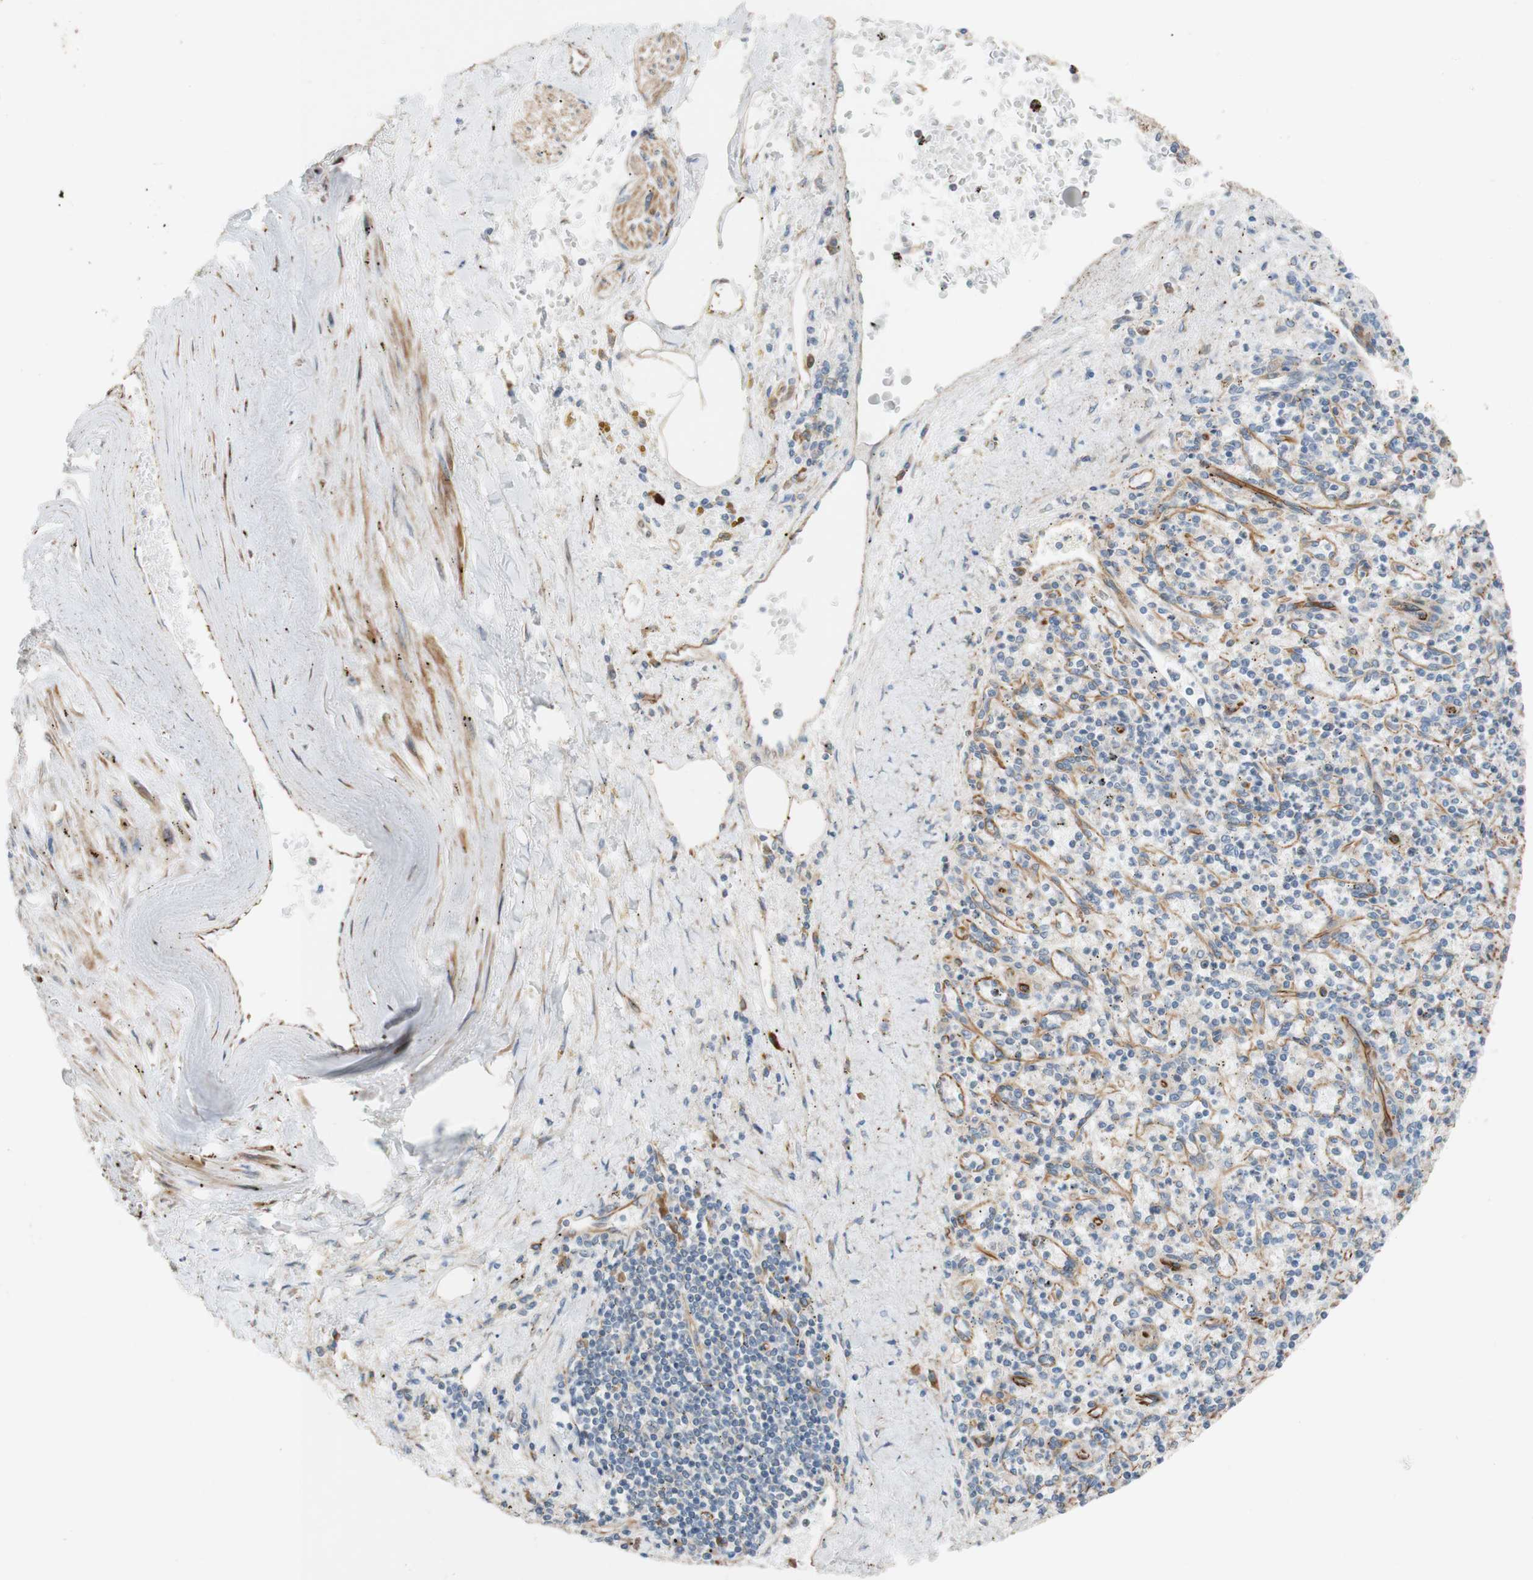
{"staining": {"intensity": "weak", "quantity": ">75%", "location": "cytoplasmic/membranous"}, "tissue": "spleen", "cell_type": "Cells in red pulp", "image_type": "normal", "snomed": [{"axis": "morphology", "description": "Normal tissue, NOS"}, {"axis": "topography", "description": "Spleen"}], "caption": "This image reveals normal spleen stained with immunohistochemistry (IHC) to label a protein in brown. The cytoplasmic/membranous of cells in red pulp show weak positivity for the protein. Nuclei are counter-stained blue.", "gene": "C1orf43", "patient": {"sex": "male", "age": 72}}